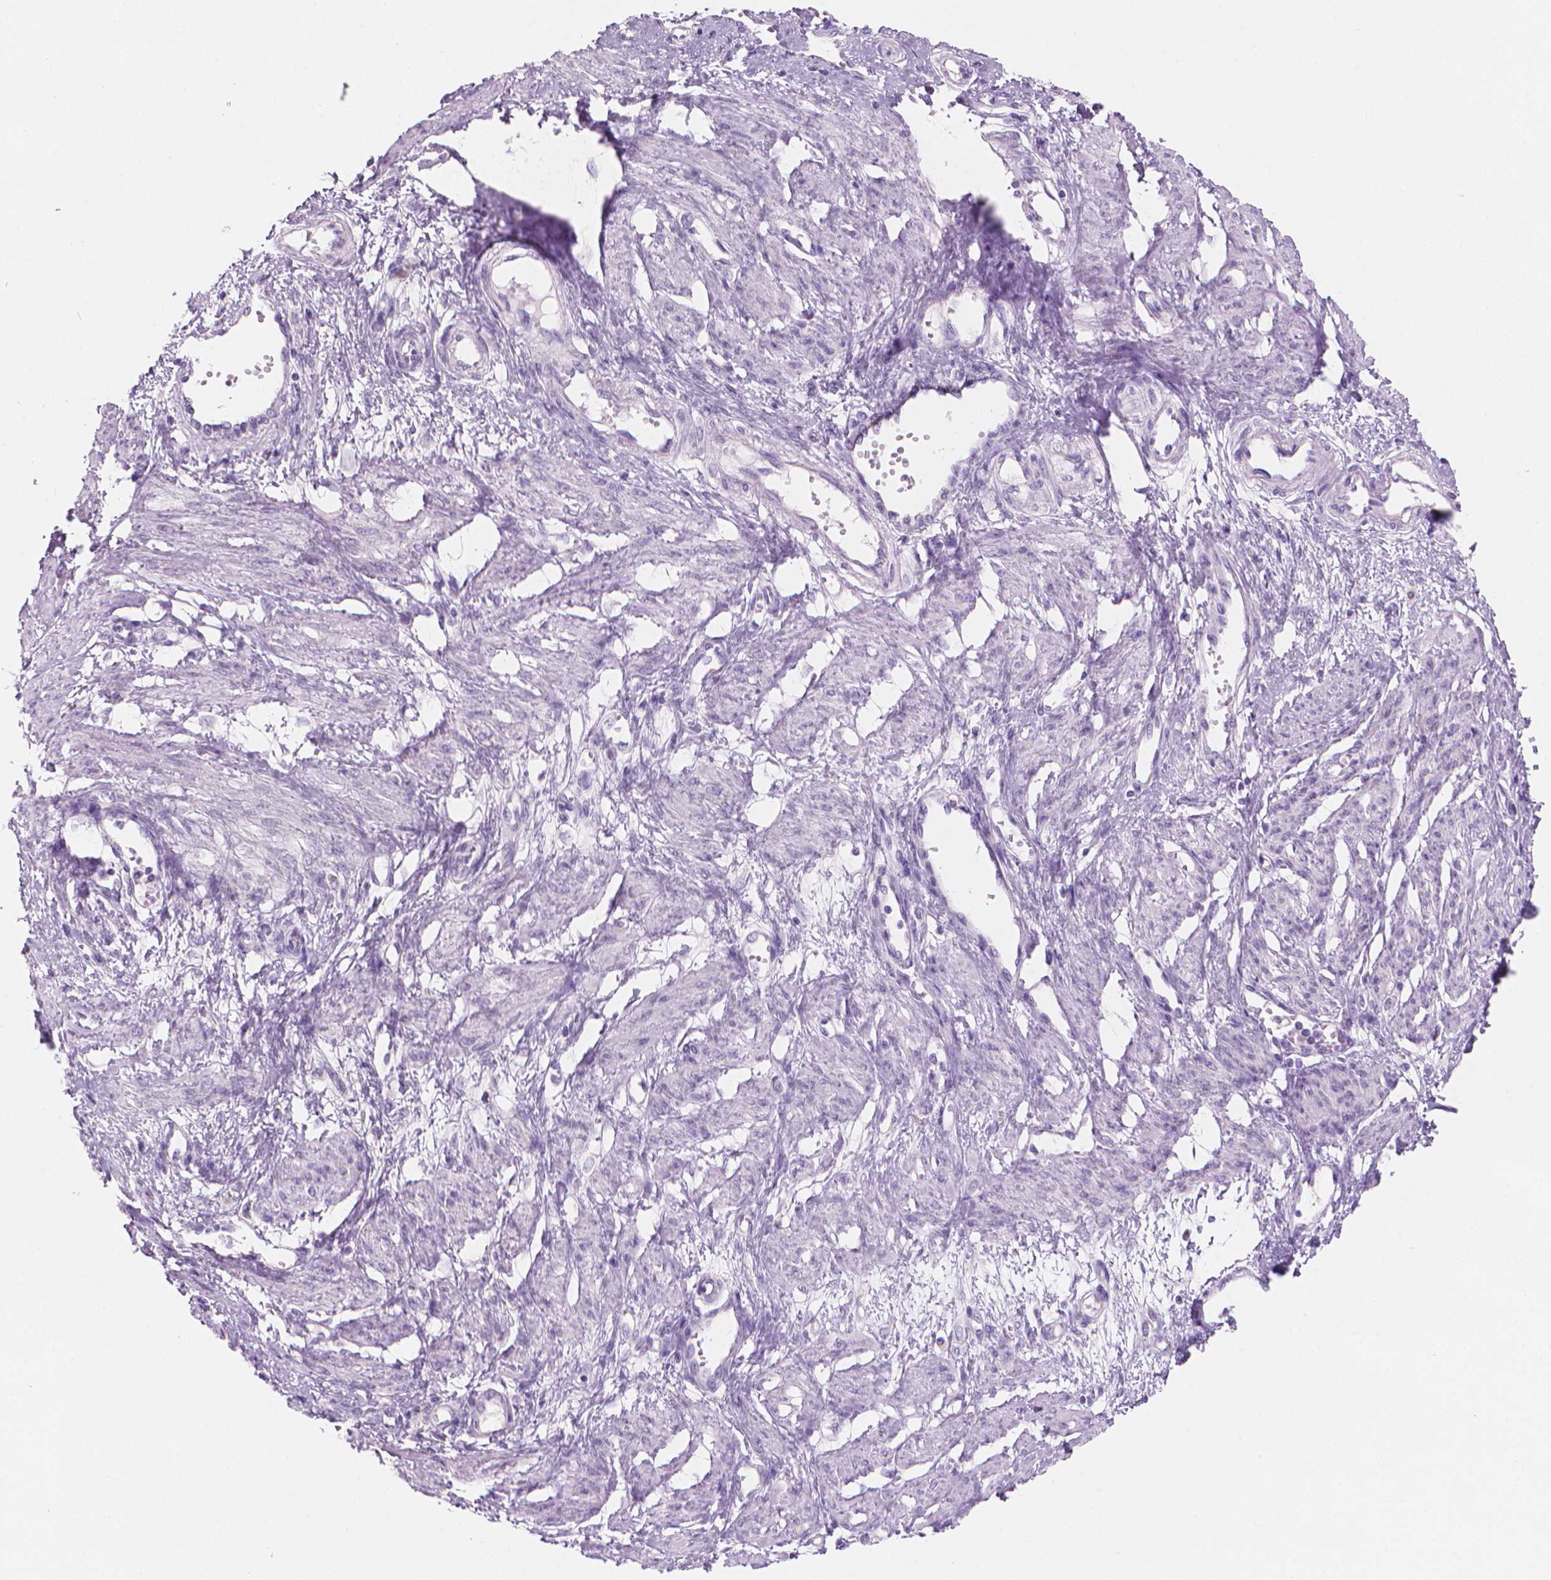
{"staining": {"intensity": "negative", "quantity": "none", "location": "none"}, "tissue": "smooth muscle", "cell_type": "Smooth muscle cells", "image_type": "normal", "snomed": [{"axis": "morphology", "description": "Normal tissue, NOS"}, {"axis": "topography", "description": "Smooth muscle"}, {"axis": "topography", "description": "Uterus"}], "caption": "This is an immunohistochemistry (IHC) photomicrograph of unremarkable smooth muscle. There is no positivity in smooth muscle cells.", "gene": "ENSG00000187186", "patient": {"sex": "female", "age": 39}}